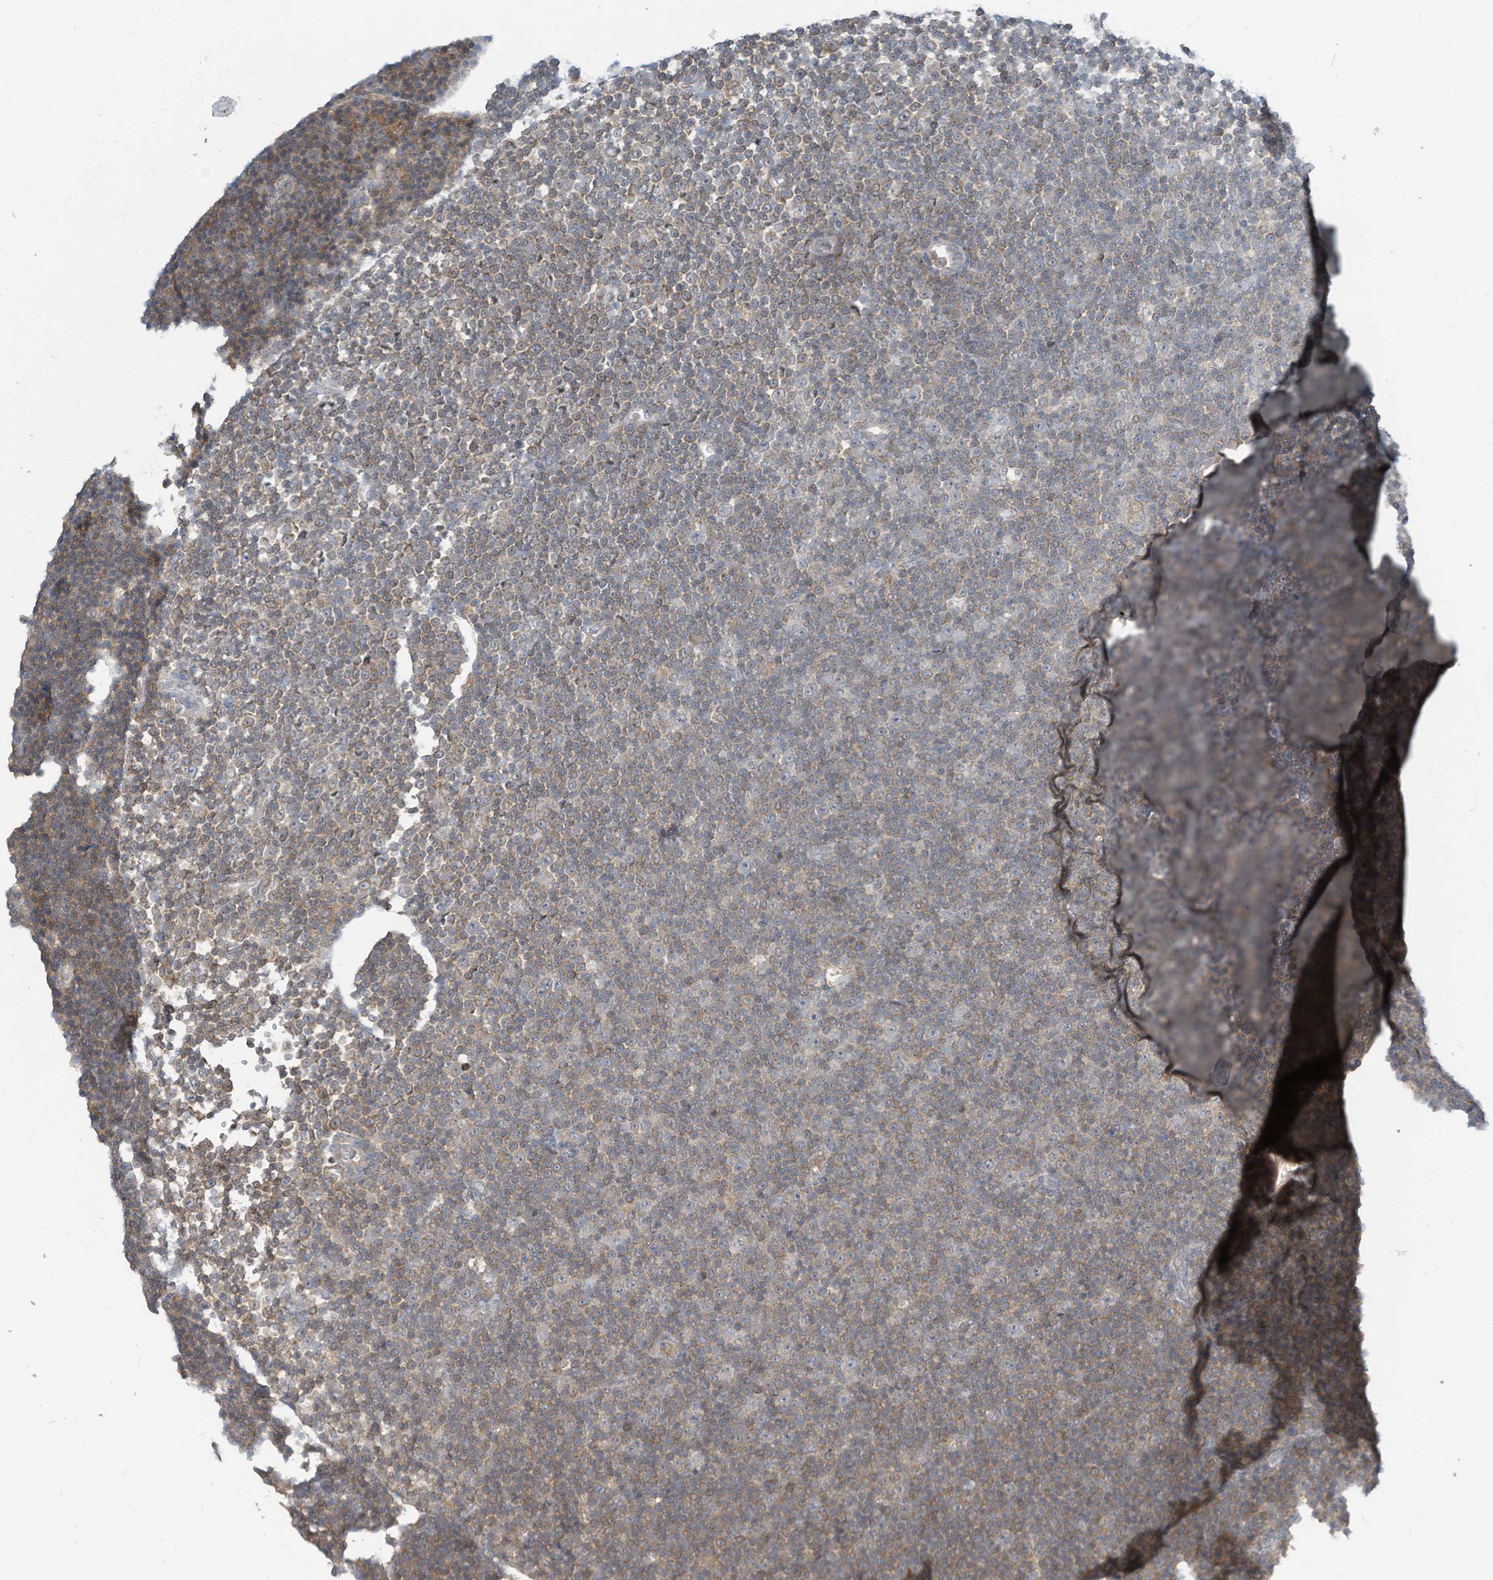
{"staining": {"intensity": "weak", "quantity": "25%-75%", "location": "cytoplasmic/membranous"}, "tissue": "lymphoma", "cell_type": "Tumor cells", "image_type": "cancer", "snomed": [{"axis": "morphology", "description": "Malignant lymphoma, non-Hodgkin's type, Low grade"}, {"axis": "topography", "description": "Lymph node"}], "caption": "Immunohistochemical staining of human low-grade malignant lymphoma, non-Hodgkin's type demonstrates low levels of weak cytoplasmic/membranous positivity in approximately 25%-75% of tumor cells. (brown staining indicates protein expression, while blue staining denotes nuclei).", "gene": "PARVG", "patient": {"sex": "female", "age": 67}}